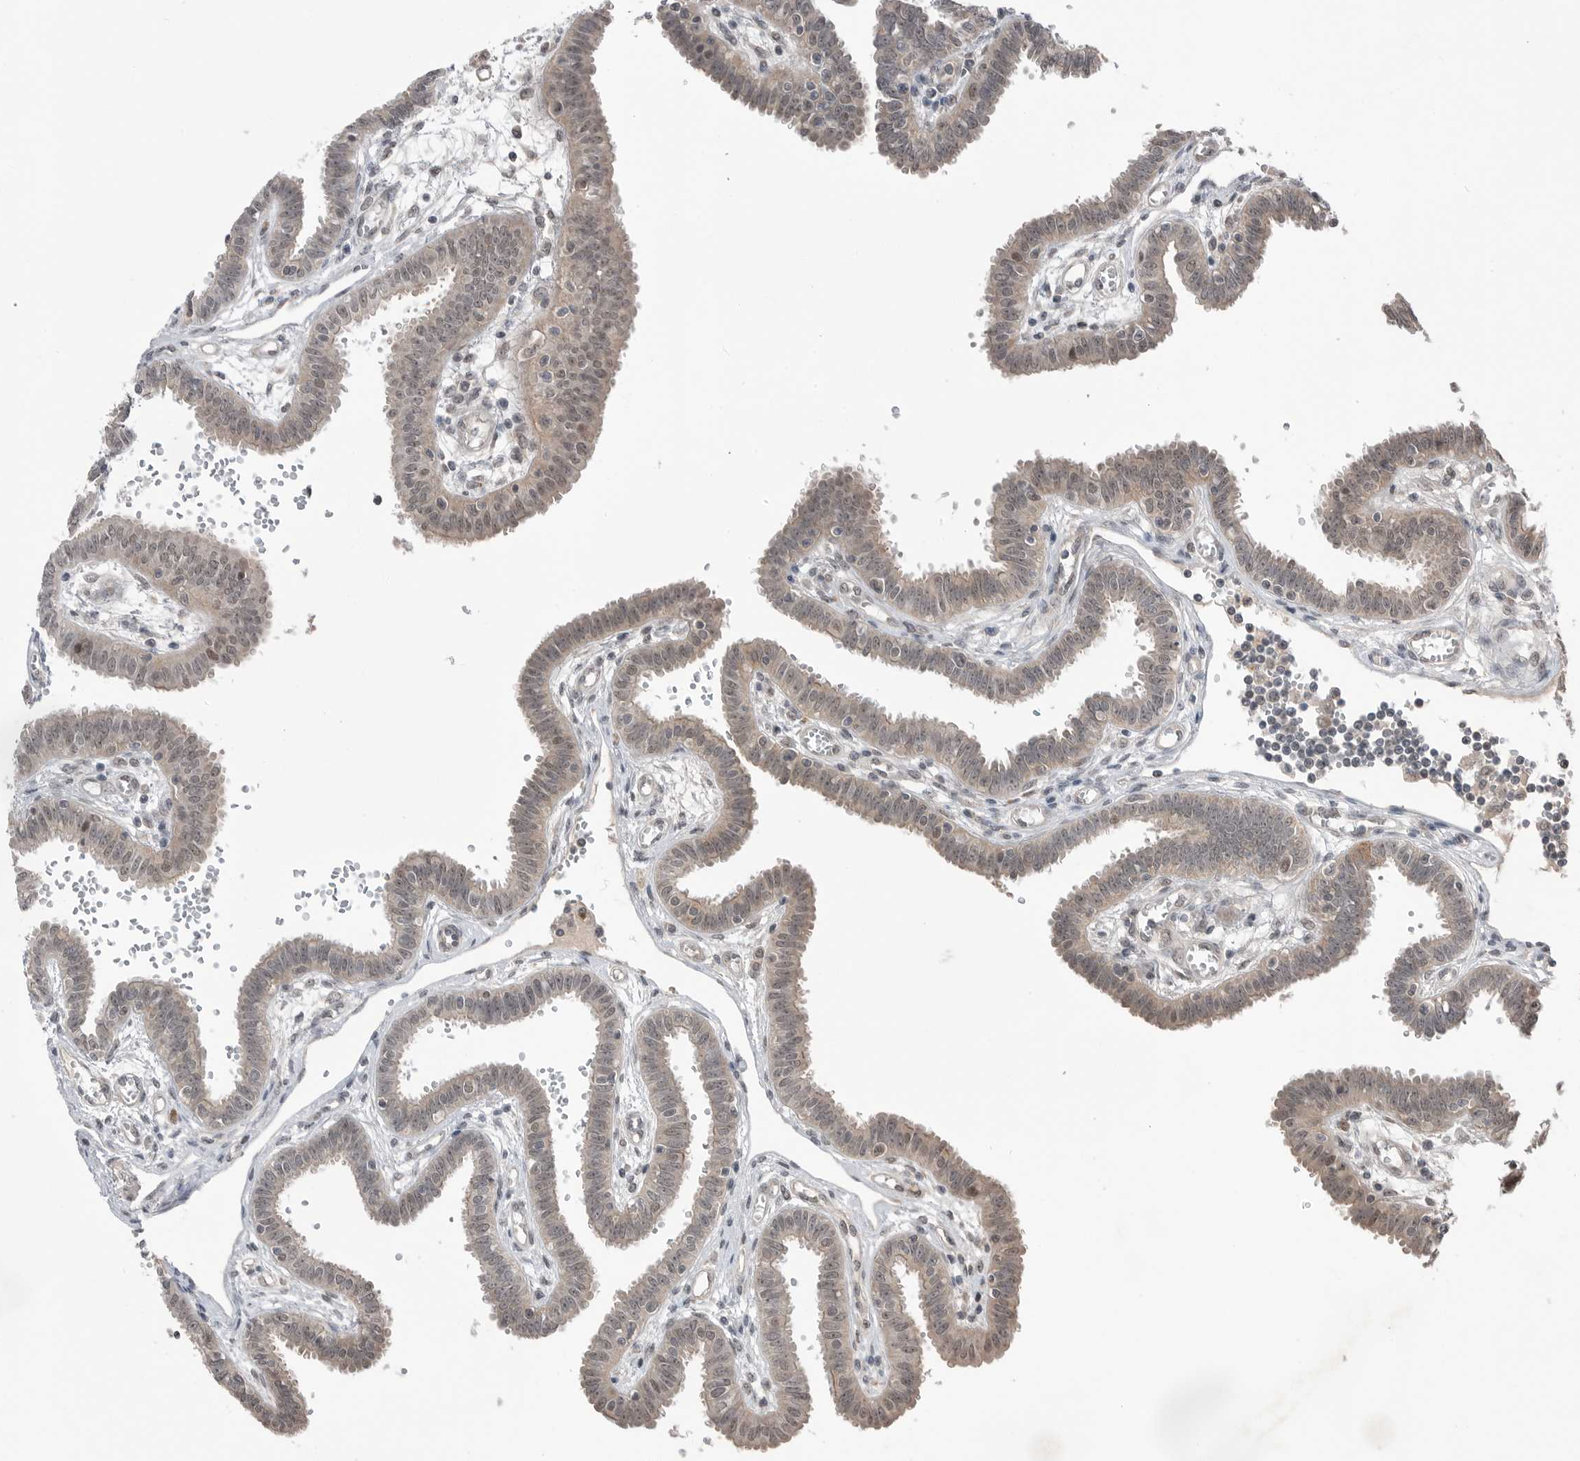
{"staining": {"intensity": "weak", "quantity": "25%-75%", "location": "cytoplasmic/membranous"}, "tissue": "fallopian tube", "cell_type": "Glandular cells", "image_type": "normal", "snomed": [{"axis": "morphology", "description": "Normal tissue, NOS"}, {"axis": "topography", "description": "Fallopian tube"}], "caption": "This image reveals IHC staining of unremarkable fallopian tube, with low weak cytoplasmic/membranous expression in approximately 25%-75% of glandular cells.", "gene": "NTAQ1", "patient": {"sex": "female", "age": 32}}